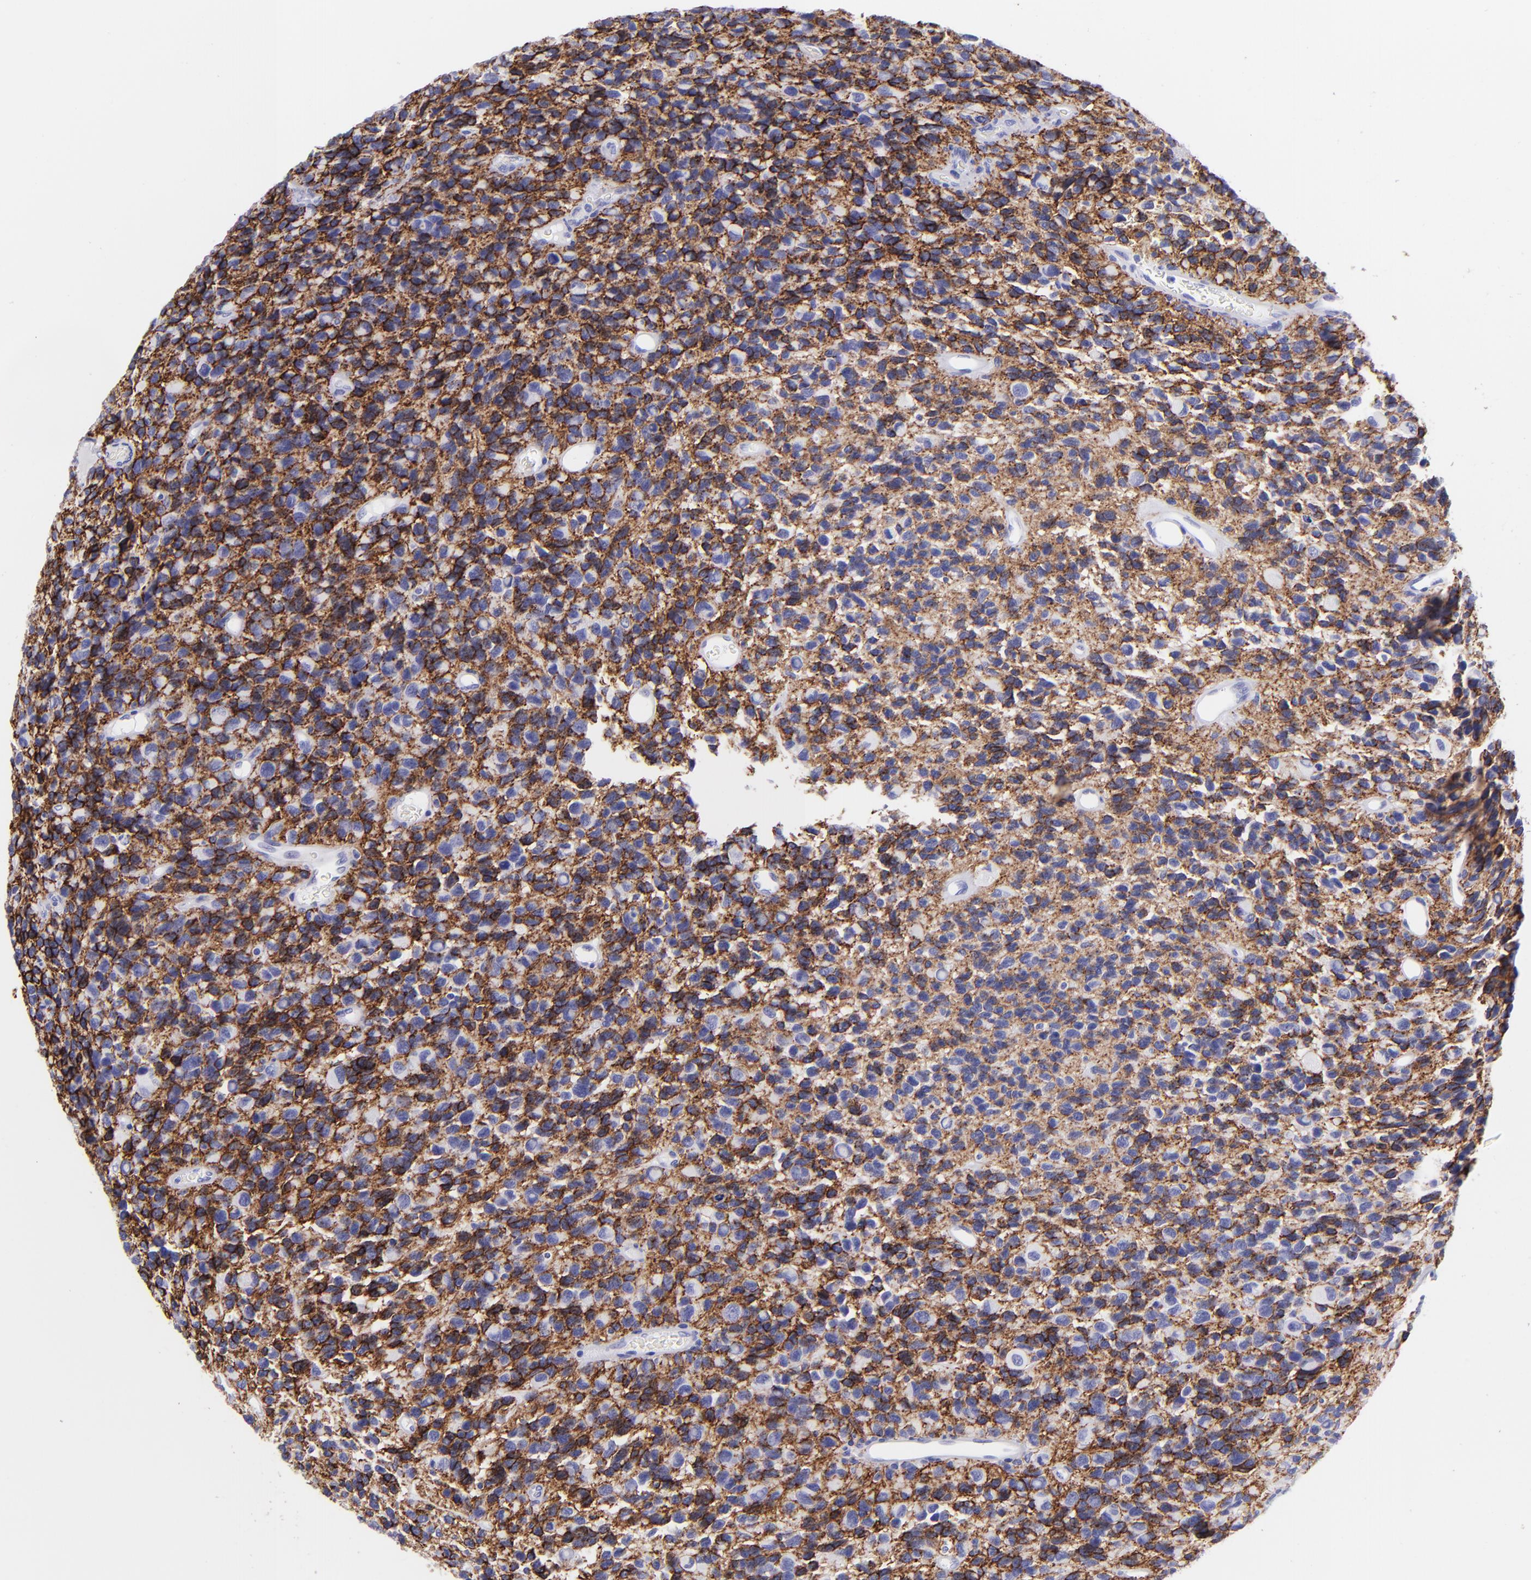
{"staining": {"intensity": "negative", "quantity": "none", "location": "none"}, "tissue": "glioma", "cell_type": "Tumor cells", "image_type": "cancer", "snomed": [{"axis": "morphology", "description": "Glioma, malignant, High grade"}, {"axis": "topography", "description": "Brain"}], "caption": "A high-resolution photomicrograph shows IHC staining of malignant glioma (high-grade), which exhibits no significant positivity in tumor cells. (DAB (3,3'-diaminobenzidine) immunohistochemistry (IHC) visualized using brightfield microscopy, high magnification).", "gene": "SLC1A3", "patient": {"sex": "male", "age": 77}}